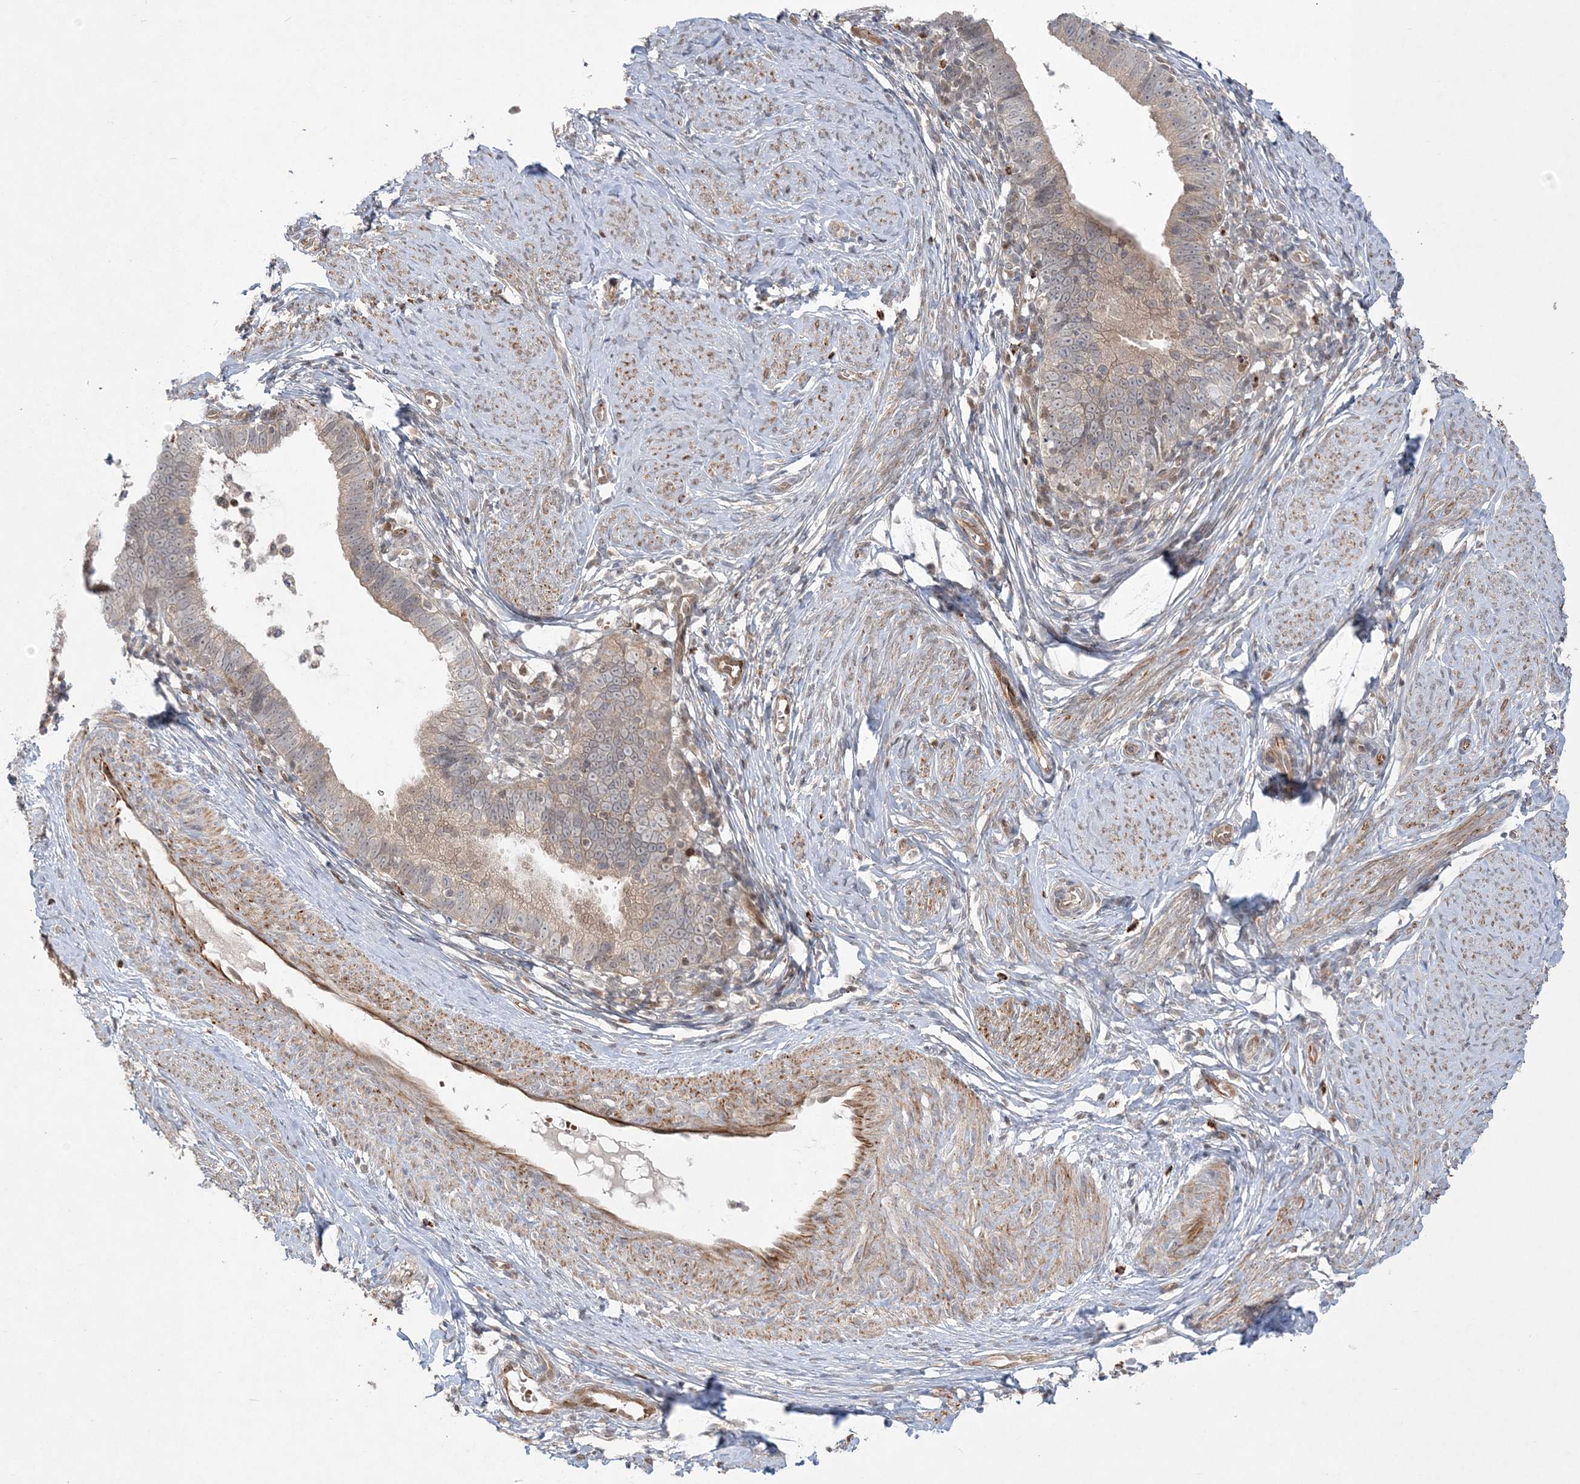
{"staining": {"intensity": "weak", "quantity": "25%-75%", "location": "cytoplasmic/membranous"}, "tissue": "cervical cancer", "cell_type": "Tumor cells", "image_type": "cancer", "snomed": [{"axis": "morphology", "description": "Adenocarcinoma, NOS"}, {"axis": "topography", "description": "Cervix"}], "caption": "A photomicrograph of human cervical cancer (adenocarcinoma) stained for a protein displays weak cytoplasmic/membranous brown staining in tumor cells.", "gene": "INPP1", "patient": {"sex": "female", "age": 36}}